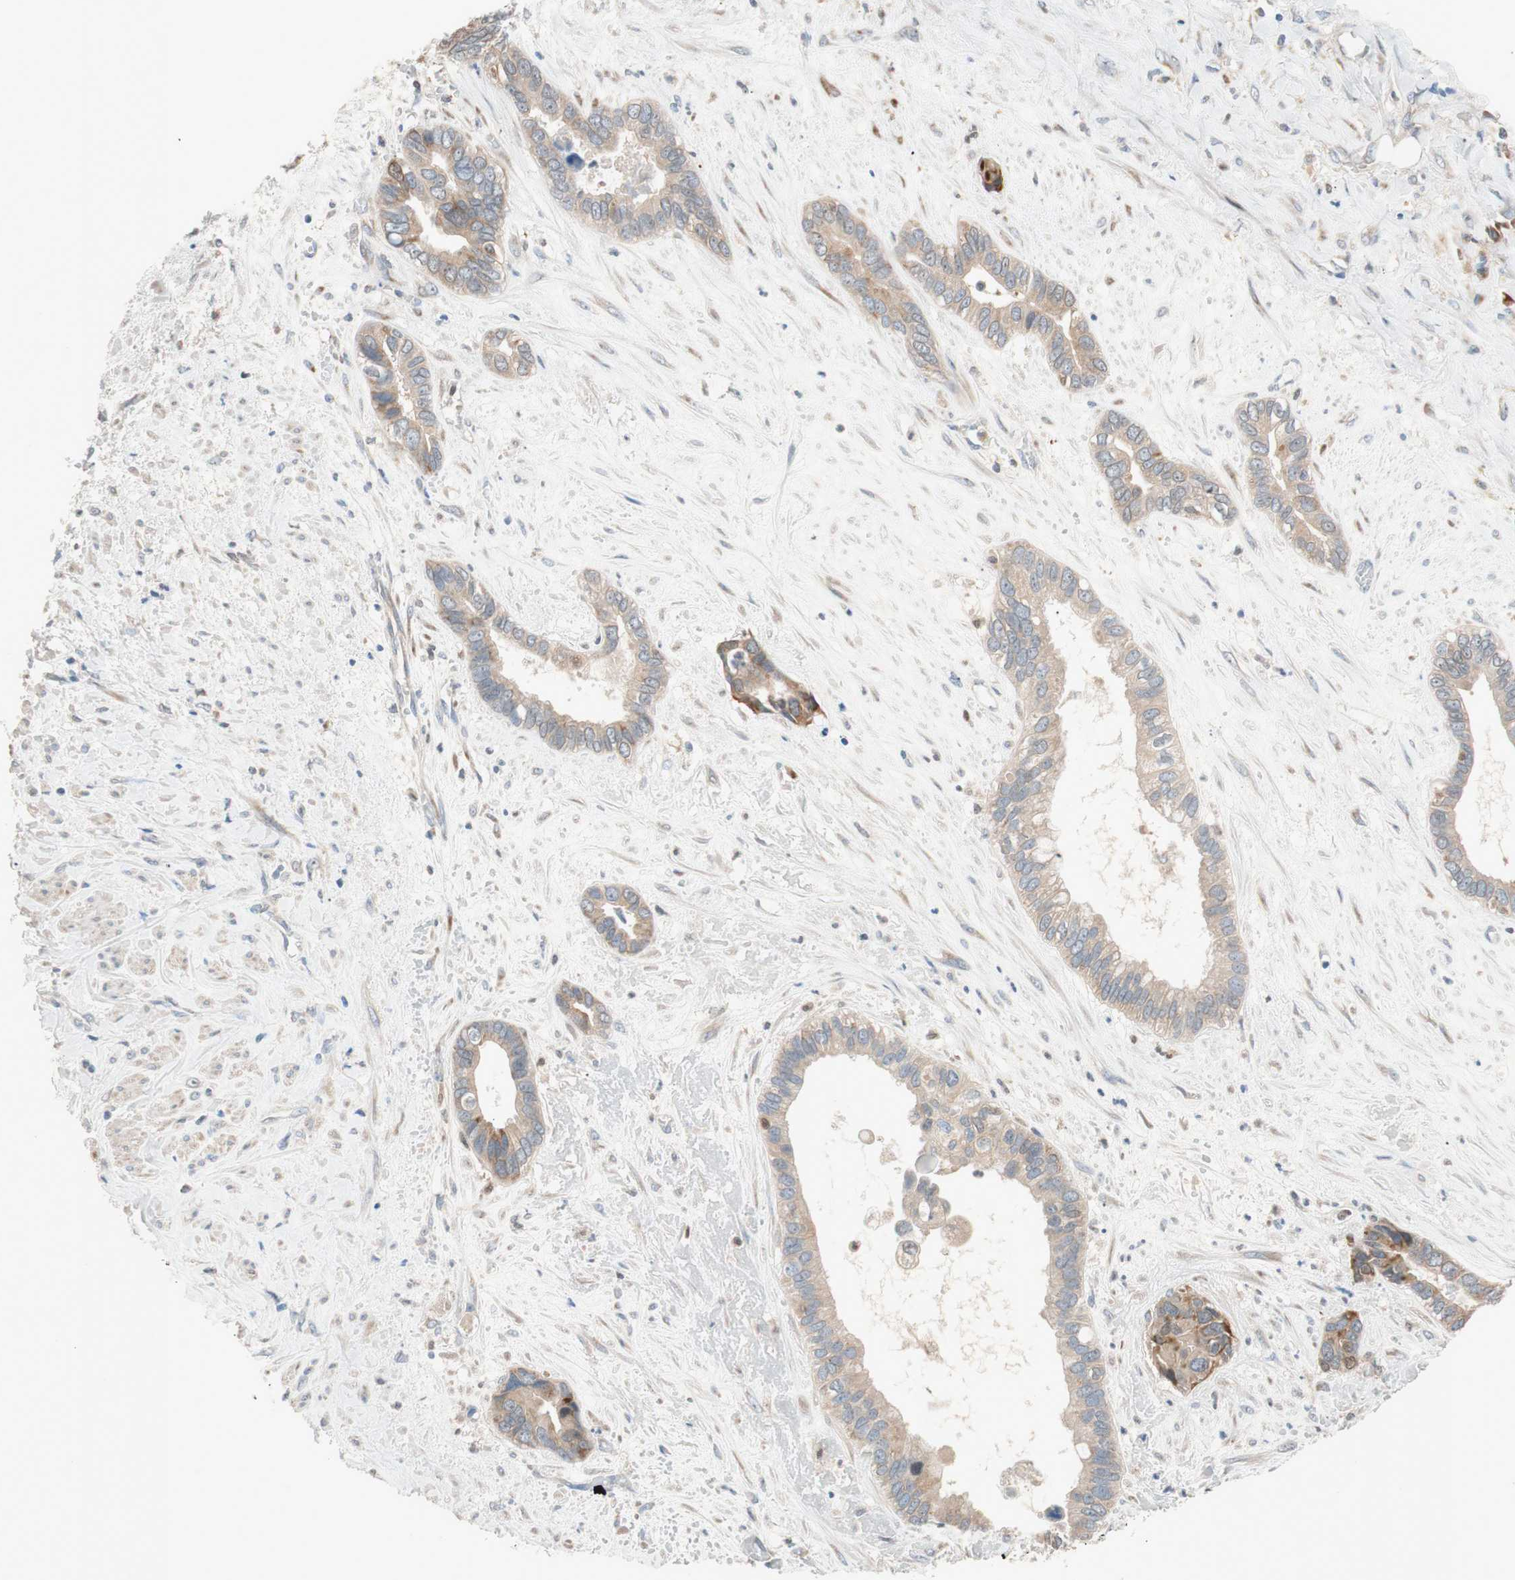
{"staining": {"intensity": "moderate", "quantity": ">75%", "location": "cytoplasmic/membranous"}, "tissue": "liver cancer", "cell_type": "Tumor cells", "image_type": "cancer", "snomed": [{"axis": "morphology", "description": "Cholangiocarcinoma"}, {"axis": "topography", "description": "Liver"}], "caption": "Moderate cytoplasmic/membranous protein expression is identified in about >75% of tumor cells in liver cholangiocarcinoma.", "gene": "FAAH", "patient": {"sex": "female", "age": 65}}